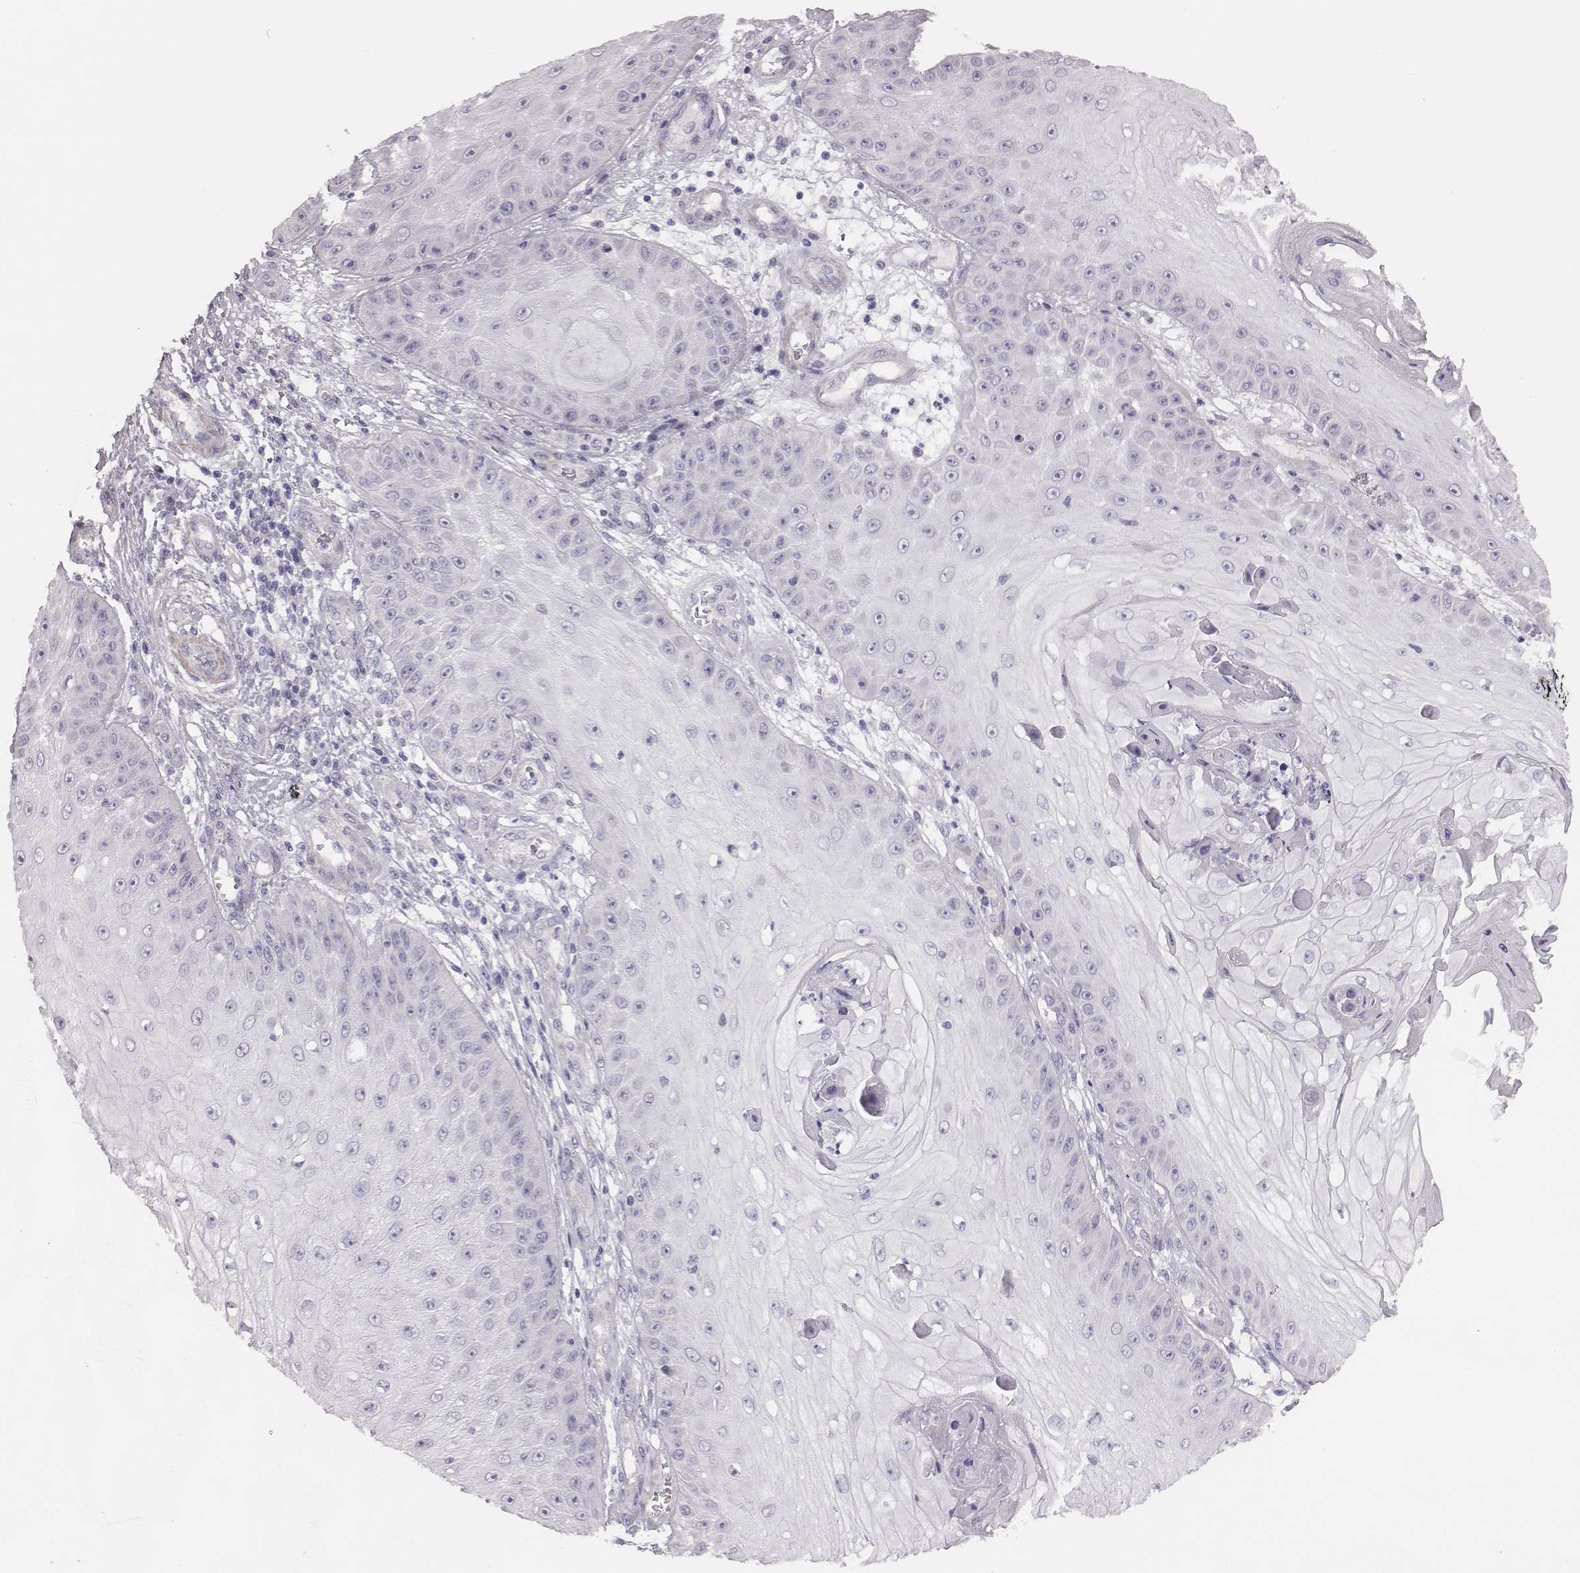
{"staining": {"intensity": "negative", "quantity": "none", "location": "none"}, "tissue": "skin cancer", "cell_type": "Tumor cells", "image_type": "cancer", "snomed": [{"axis": "morphology", "description": "Squamous cell carcinoma, NOS"}, {"axis": "topography", "description": "Skin"}], "caption": "Immunohistochemical staining of skin cancer demonstrates no significant staining in tumor cells.", "gene": "SCML2", "patient": {"sex": "male", "age": 70}}